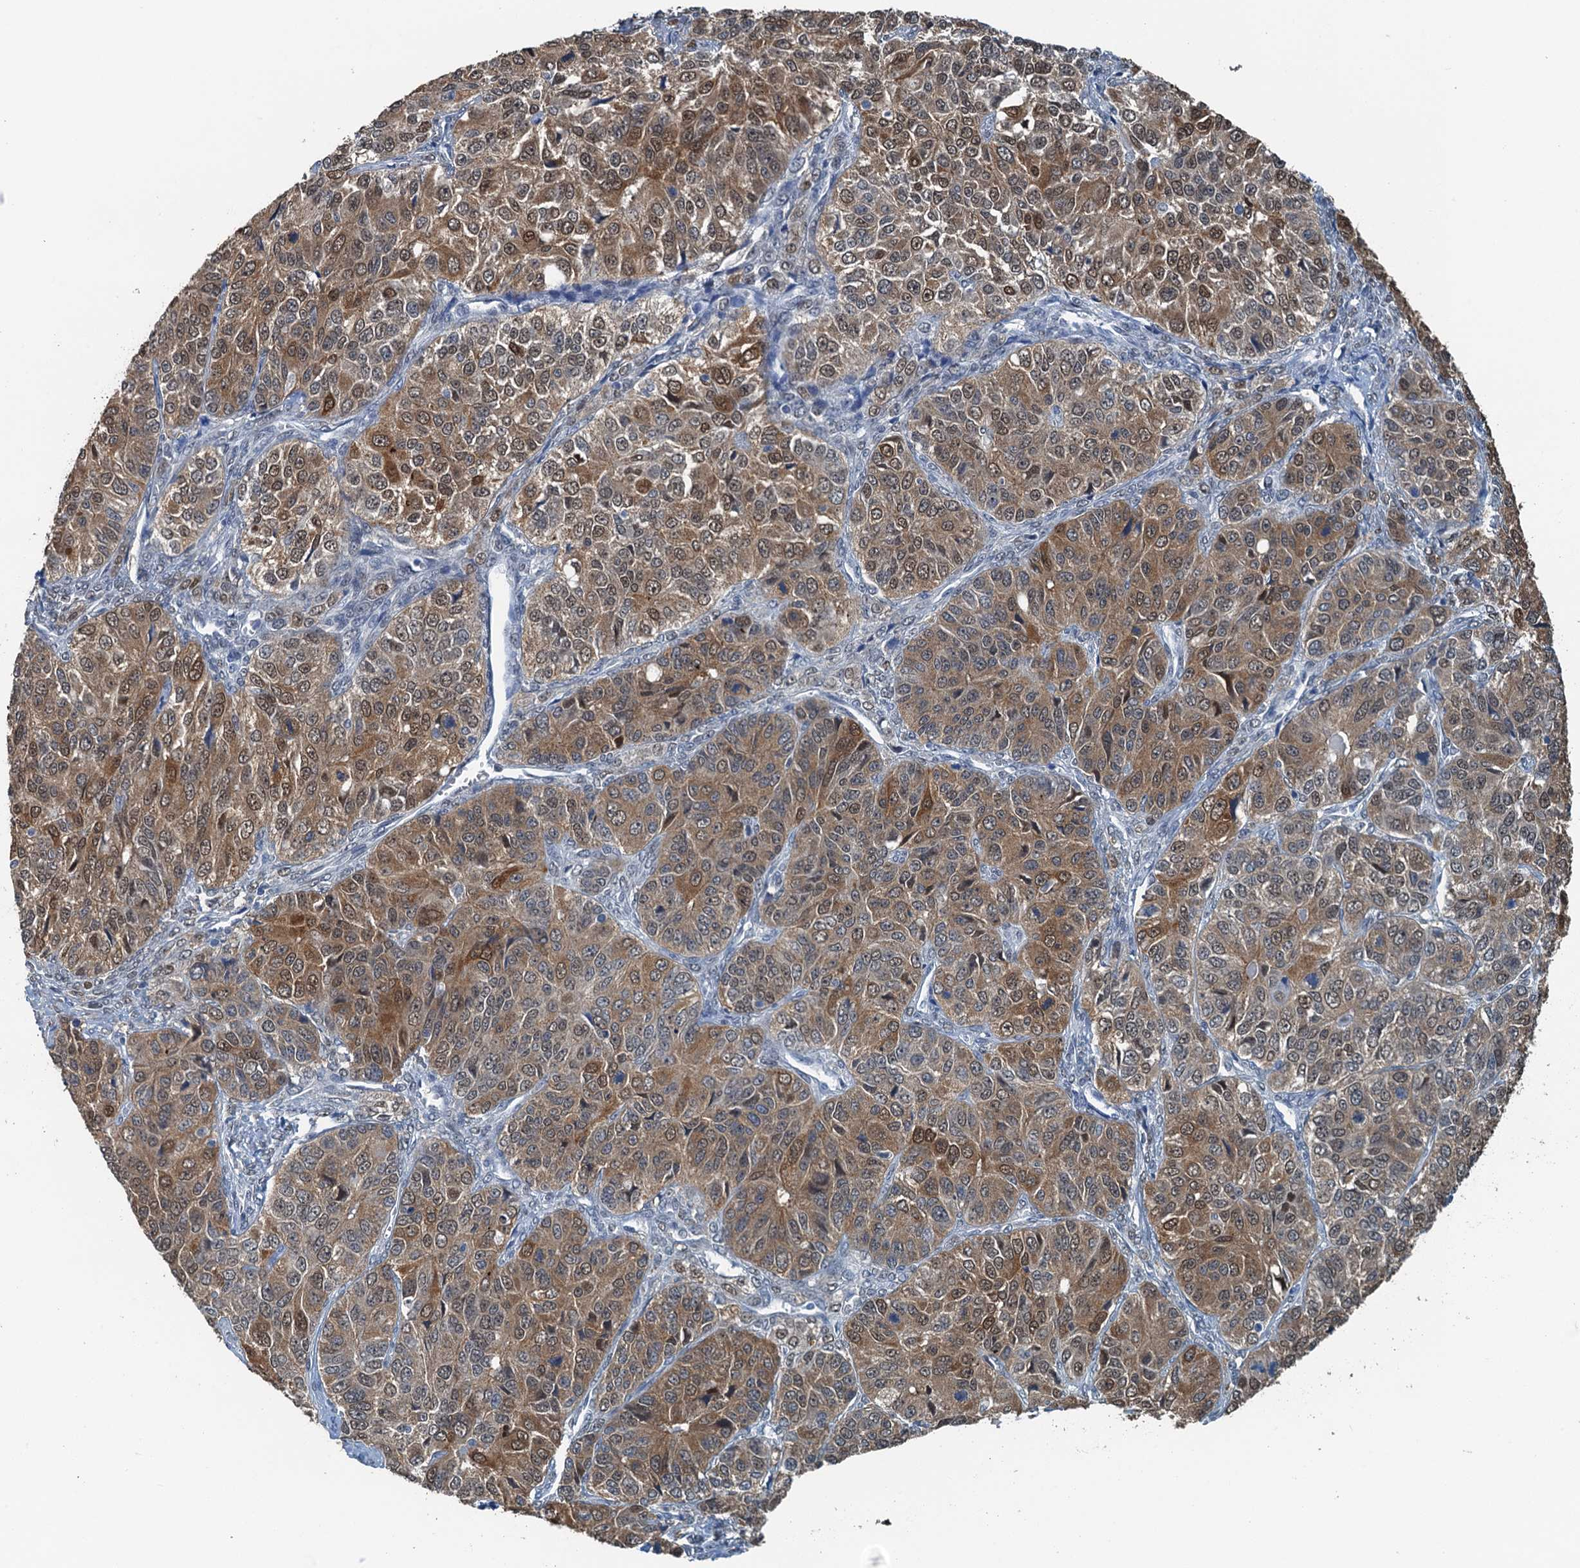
{"staining": {"intensity": "moderate", "quantity": ">75%", "location": "cytoplasmic/membranous,nuclear"}, "tissue": "ovarian cancer", "cell_type": "Tumor cells", "image_type": "cancer", "snomed": [{"axis": "morphology", "description": "Carcinoma, endometroid"}, {"axis": "topography", "description": "Ovary"}], "caption": "The histopathology image demonstrates immunohistochemical staining of ovarian cancer (endometroid carcinoma). There is moderate cytoplasmic/membranous and nuclear positivity is present in about >75% of tumor cells.", "gene": "AHCY", "patient": {"sex": "female", "age": 51}}